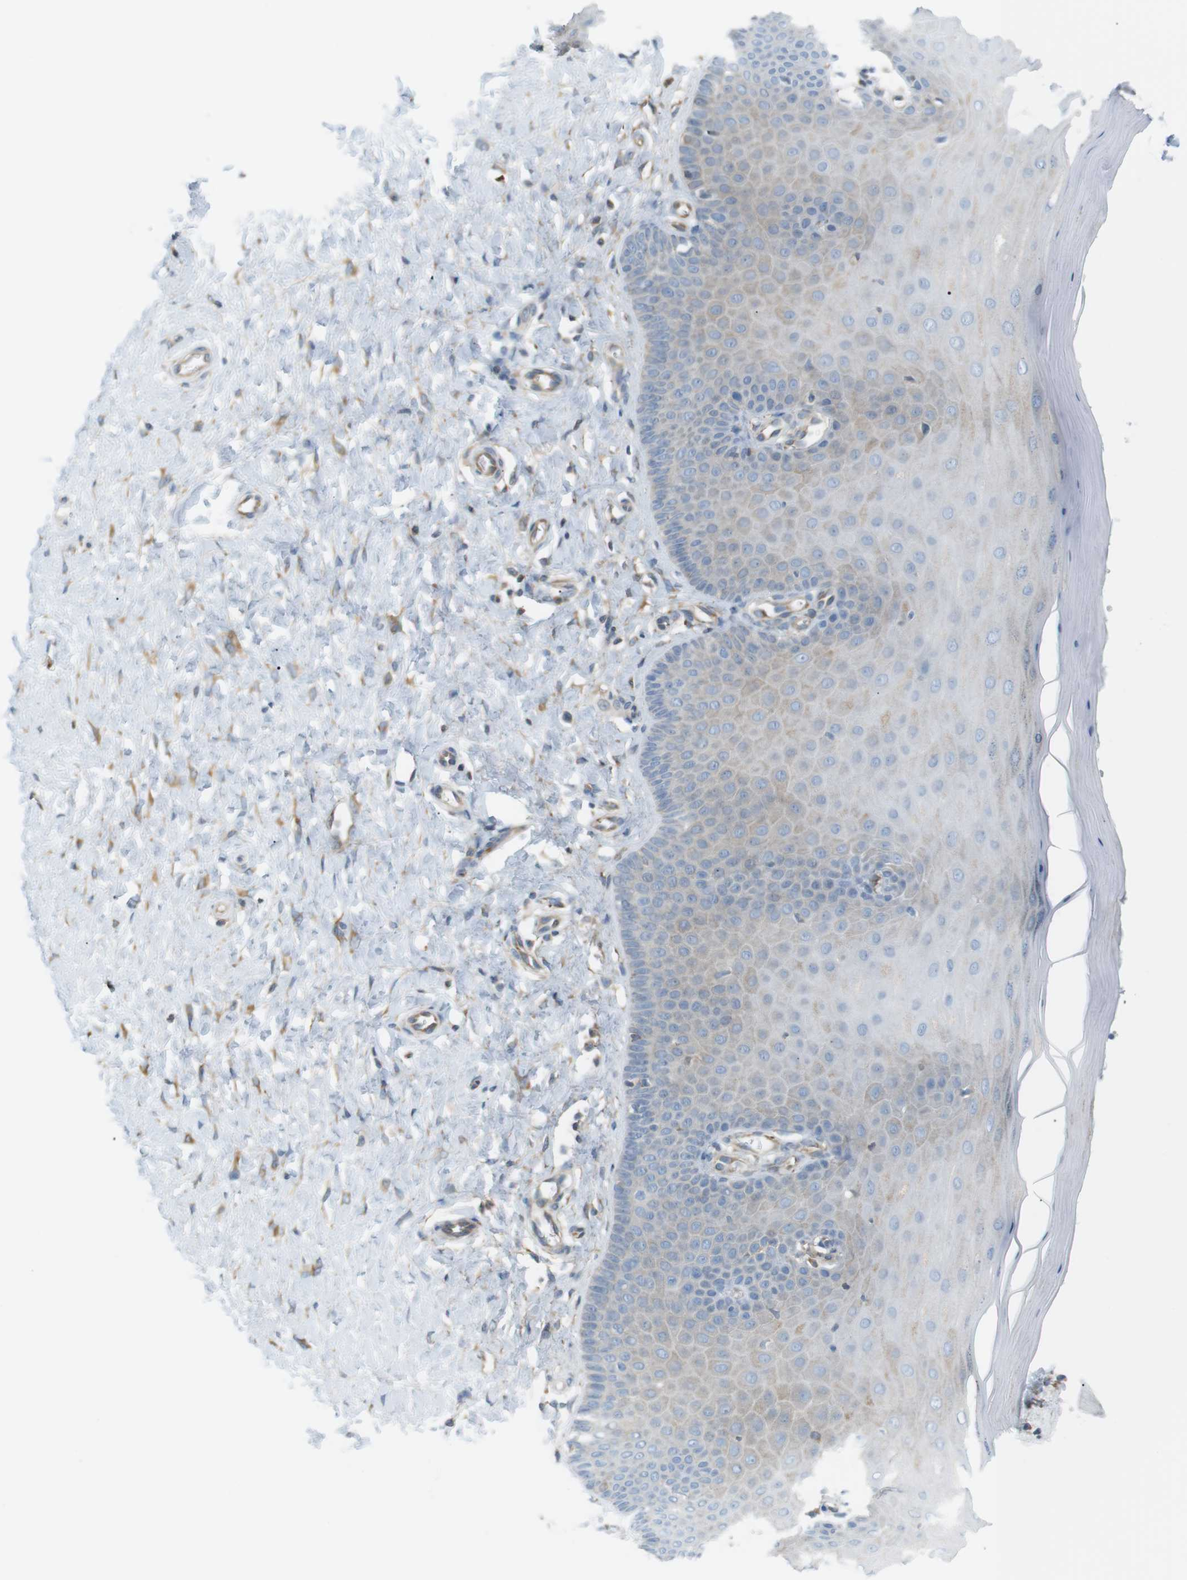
{"staining": {"intensity": "weak", "quantity": "<25%", "location": "cytoplasmic/membranous"}, "tissue": "cervix", "cell_type": "Squamous epithelial cells", "image_type": "normal", "snomed": [{"axis": "morphology", "description": "Normal tissue, NOS"}, {"axis": "topography", "description": "Cervix"}], "caption": "This micrograph is of unremarkable cervix stained with IHC to label a protein in brown with the nuclei are counter-stained blue. There is no expression in squamous epithelial cells.", "gene": "PEPD", "patient": {"sex": "female", "age": 55}}